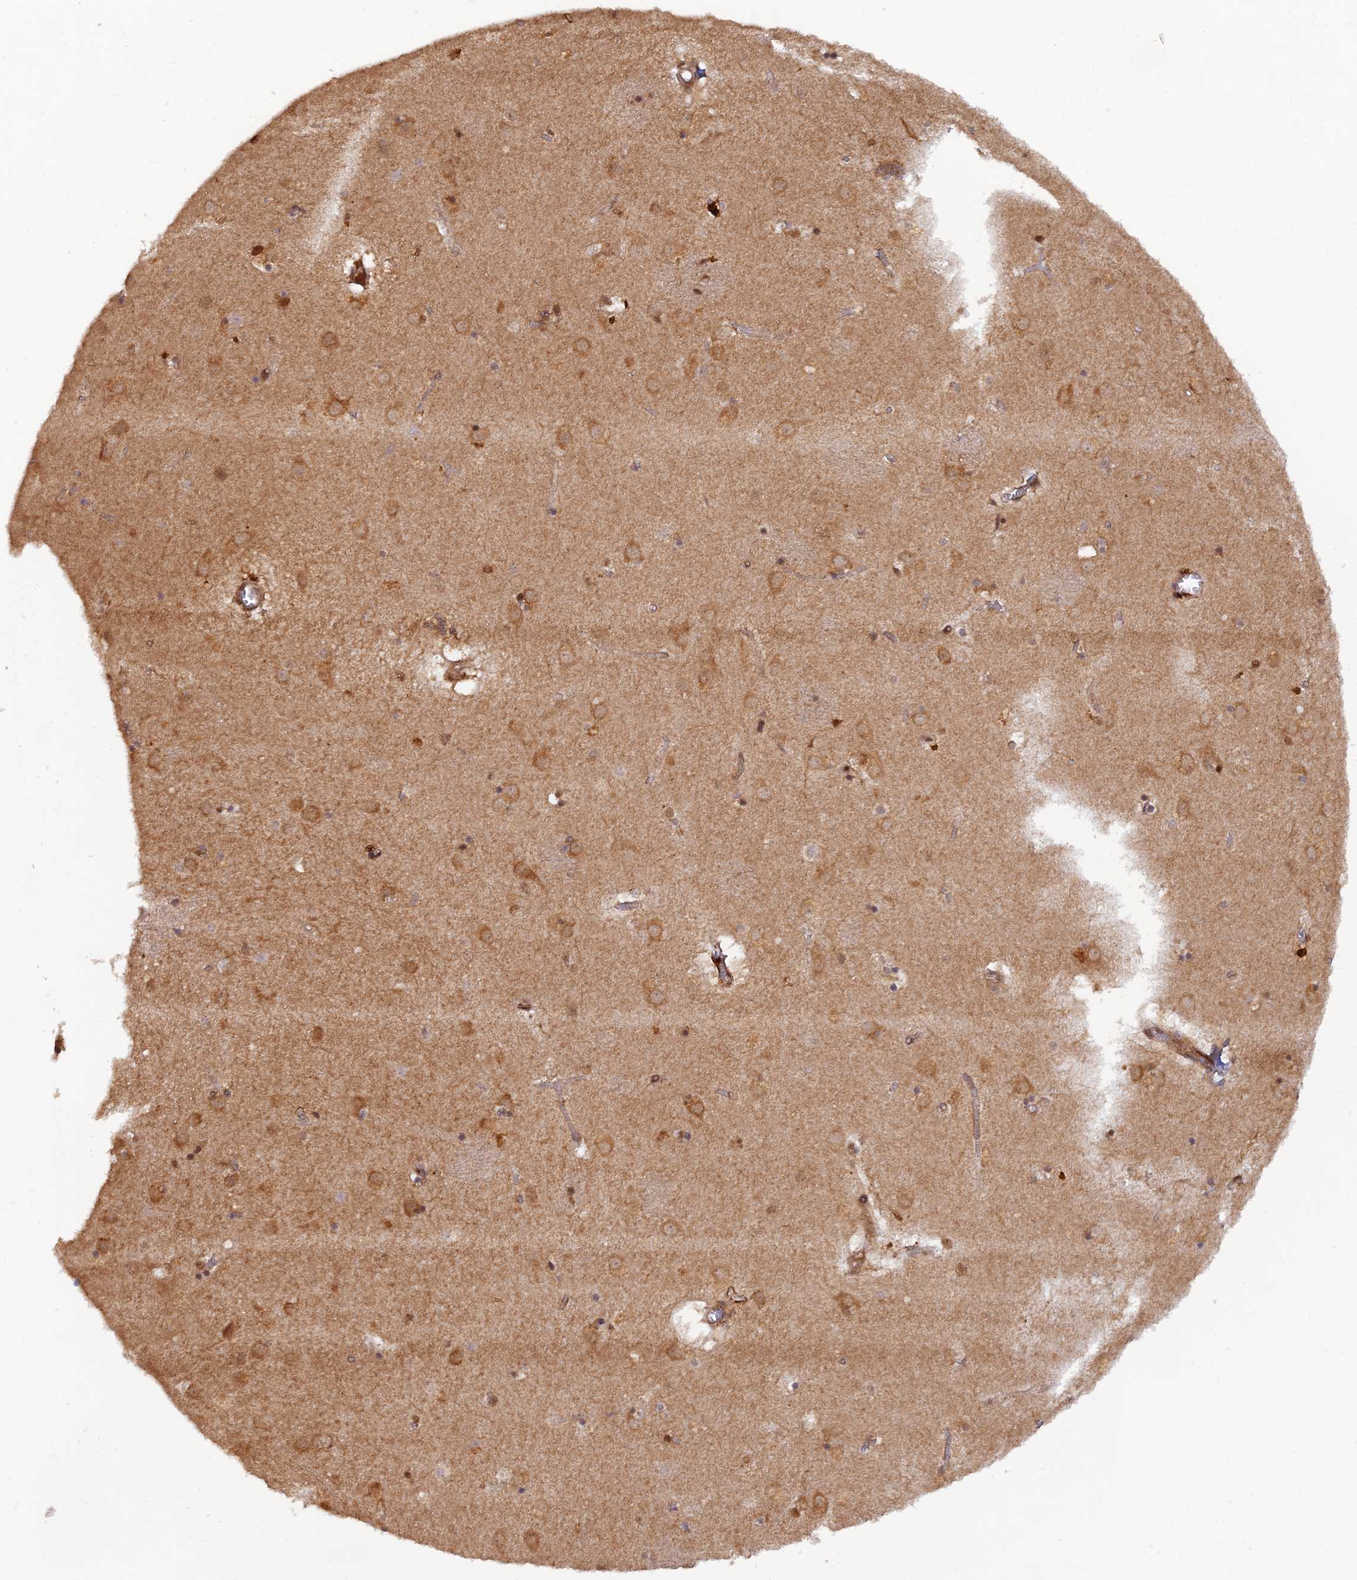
{"staining": {"intensity": "weak", "quantity": "25%-75%", "location": "cytoplasmic/membranous"}, "tissue": "caudate", "cell_type": "Glial cells", "image_type": "normal", "snomed": [{"axis": "morphology", "description": "Normal tissue, NOS"}, {"axis": "topography", "description": "Lateral ventricle wall"}], "caption": "Approximately 25%-75% of glial cells in unremarkable human caudate reveal weak cytoplasmic/membranous protein expression as visualized by brown immunohistochemical staining.", "gene": "ZNF565", "patient": {"sex": "male", "age": 70}}